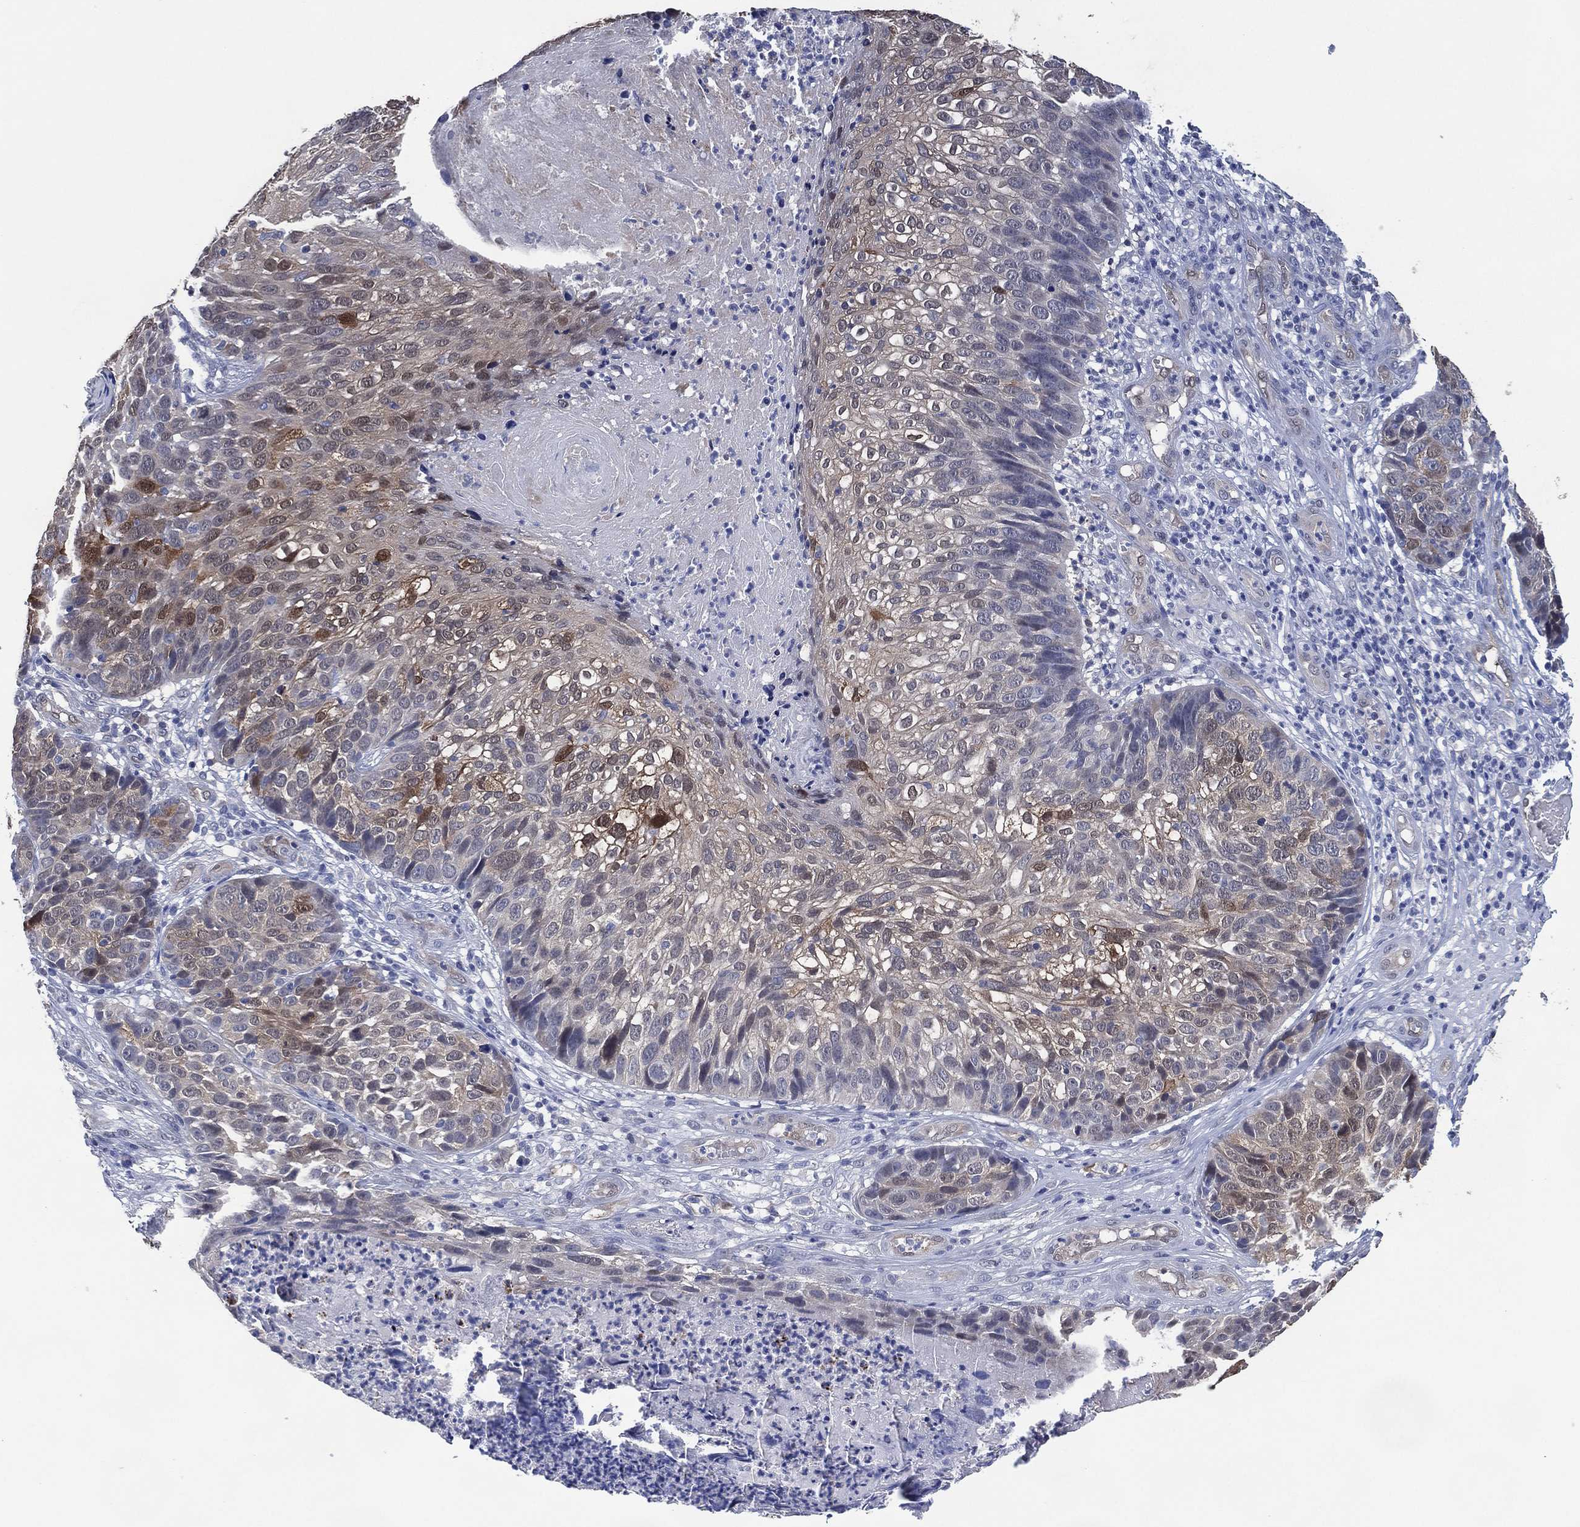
{"staining": {"intensity": "moderate", "quantity": "<25%", "location": "cytoplasmic/membranous"}, "tissue": "skin cancer", "cell_type": "Tumor cells", "image_type": "cancer", "snomed": [{"axis": "morphology", "description": "Squamous cell carcinoma, NOS"}, {"axis": "topography", "description": "Skin"}], "caption": "Brown immunohistochemical staining in skin cancer (squamous cell carcinoma) demonstrates moderate cytoplasmic/membranous positivity in about <25% of tumor cells. The protein is shown in brown color, while the nuclei are stained blue.", "gene": "AK1", "patient": {"sex": "male", "age": 92}}